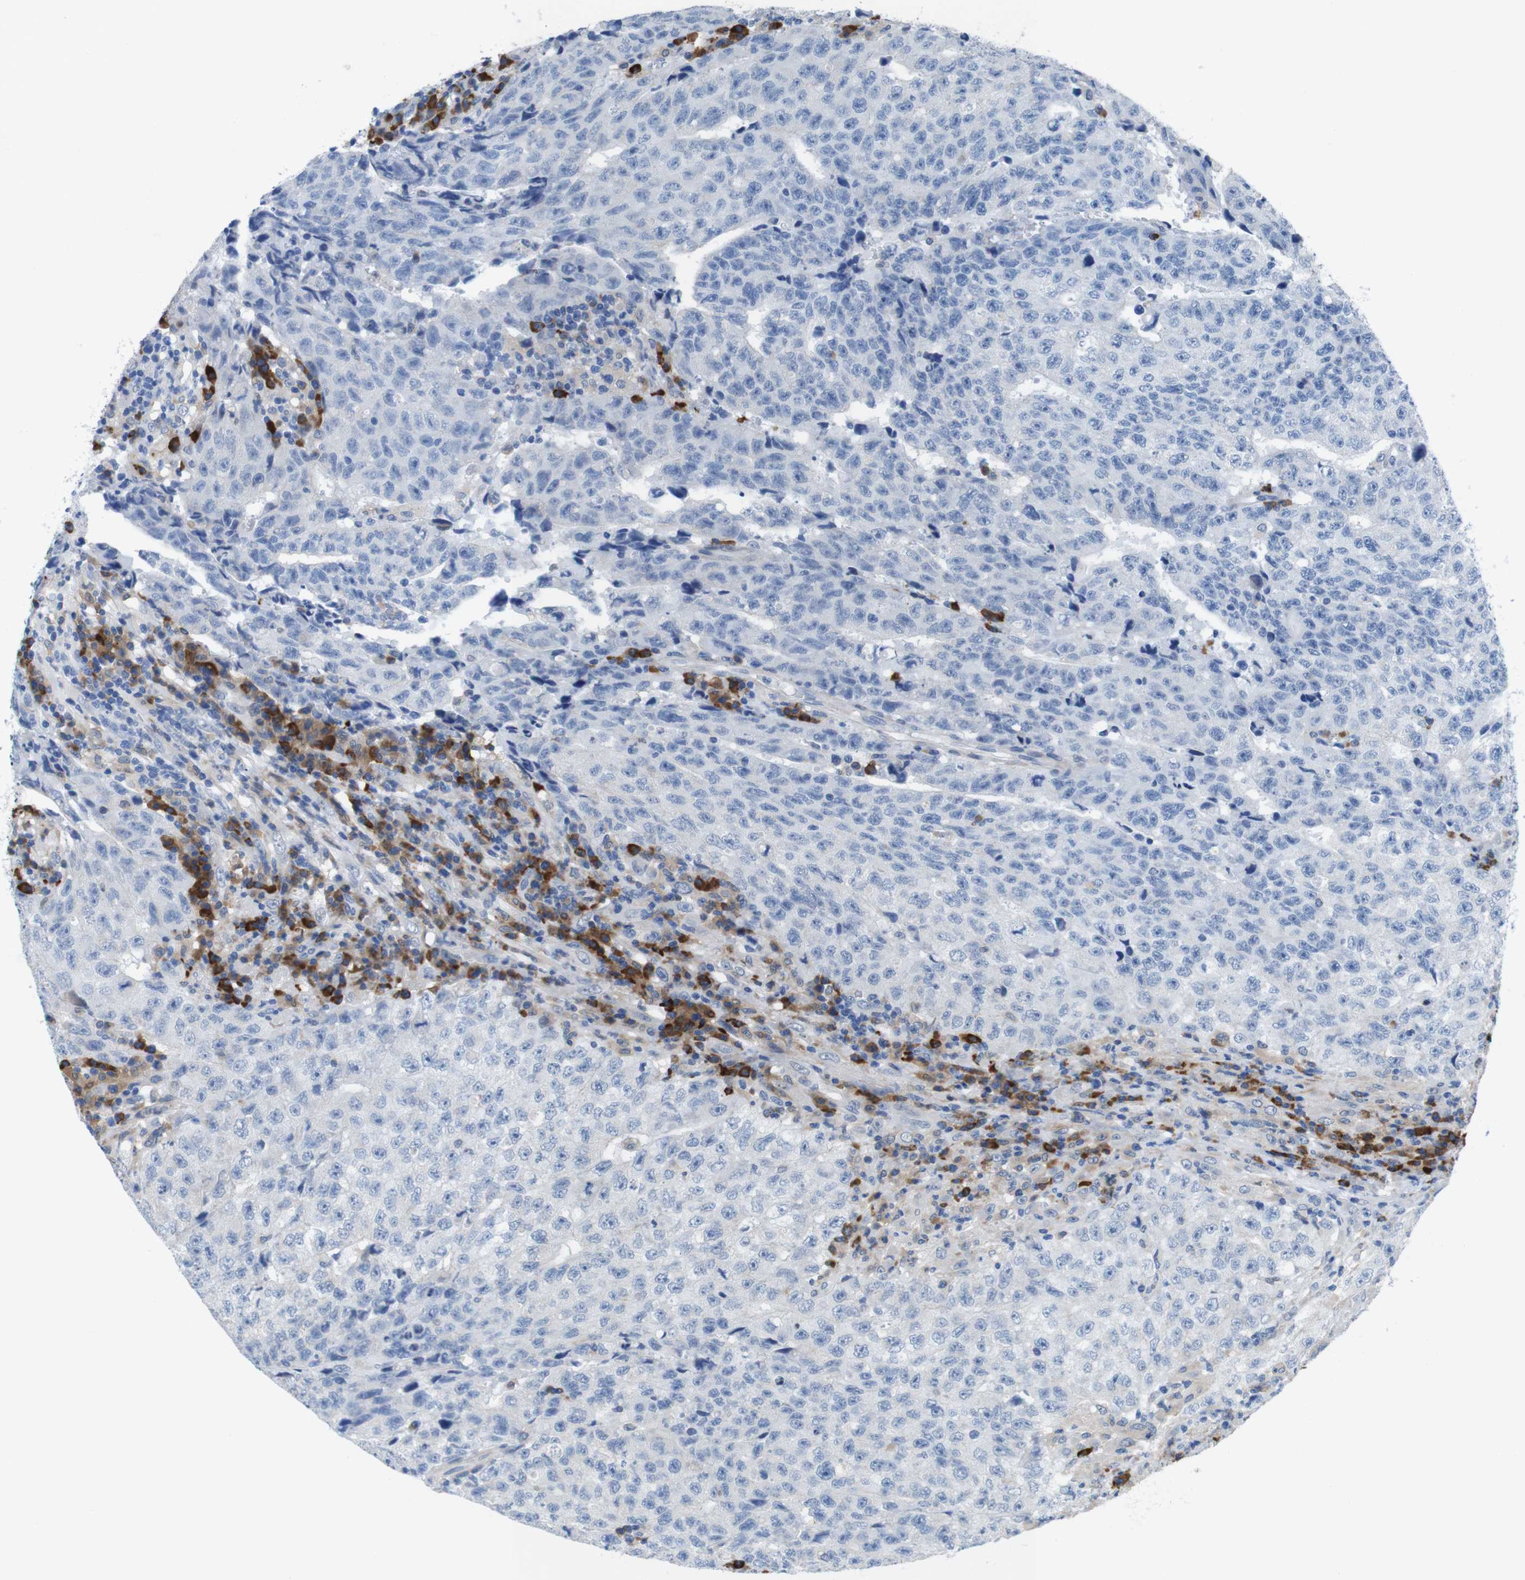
{"staining": {"intensity": "negative", "quantity": "none", "location": "none"}, "tissue": "testis cancer", "cell_type": "Tumor cells", "image_type": "cancer", "snomed": [{"axis": "morphology", "description": "Necrosis, NOS"}, {"axis": "morphology", "description": "Carcinoma, Embryonal, NOS"}, {"axis": "topography", "description": "Testis"}], "caption": "High power microscopy photomicrograph of an immunohistochemistry micrograph of testis cancer, revealing no significant expression in tumor cells.", "gene": "CLMN", "patient": {"sex": "male", "age": 19}}